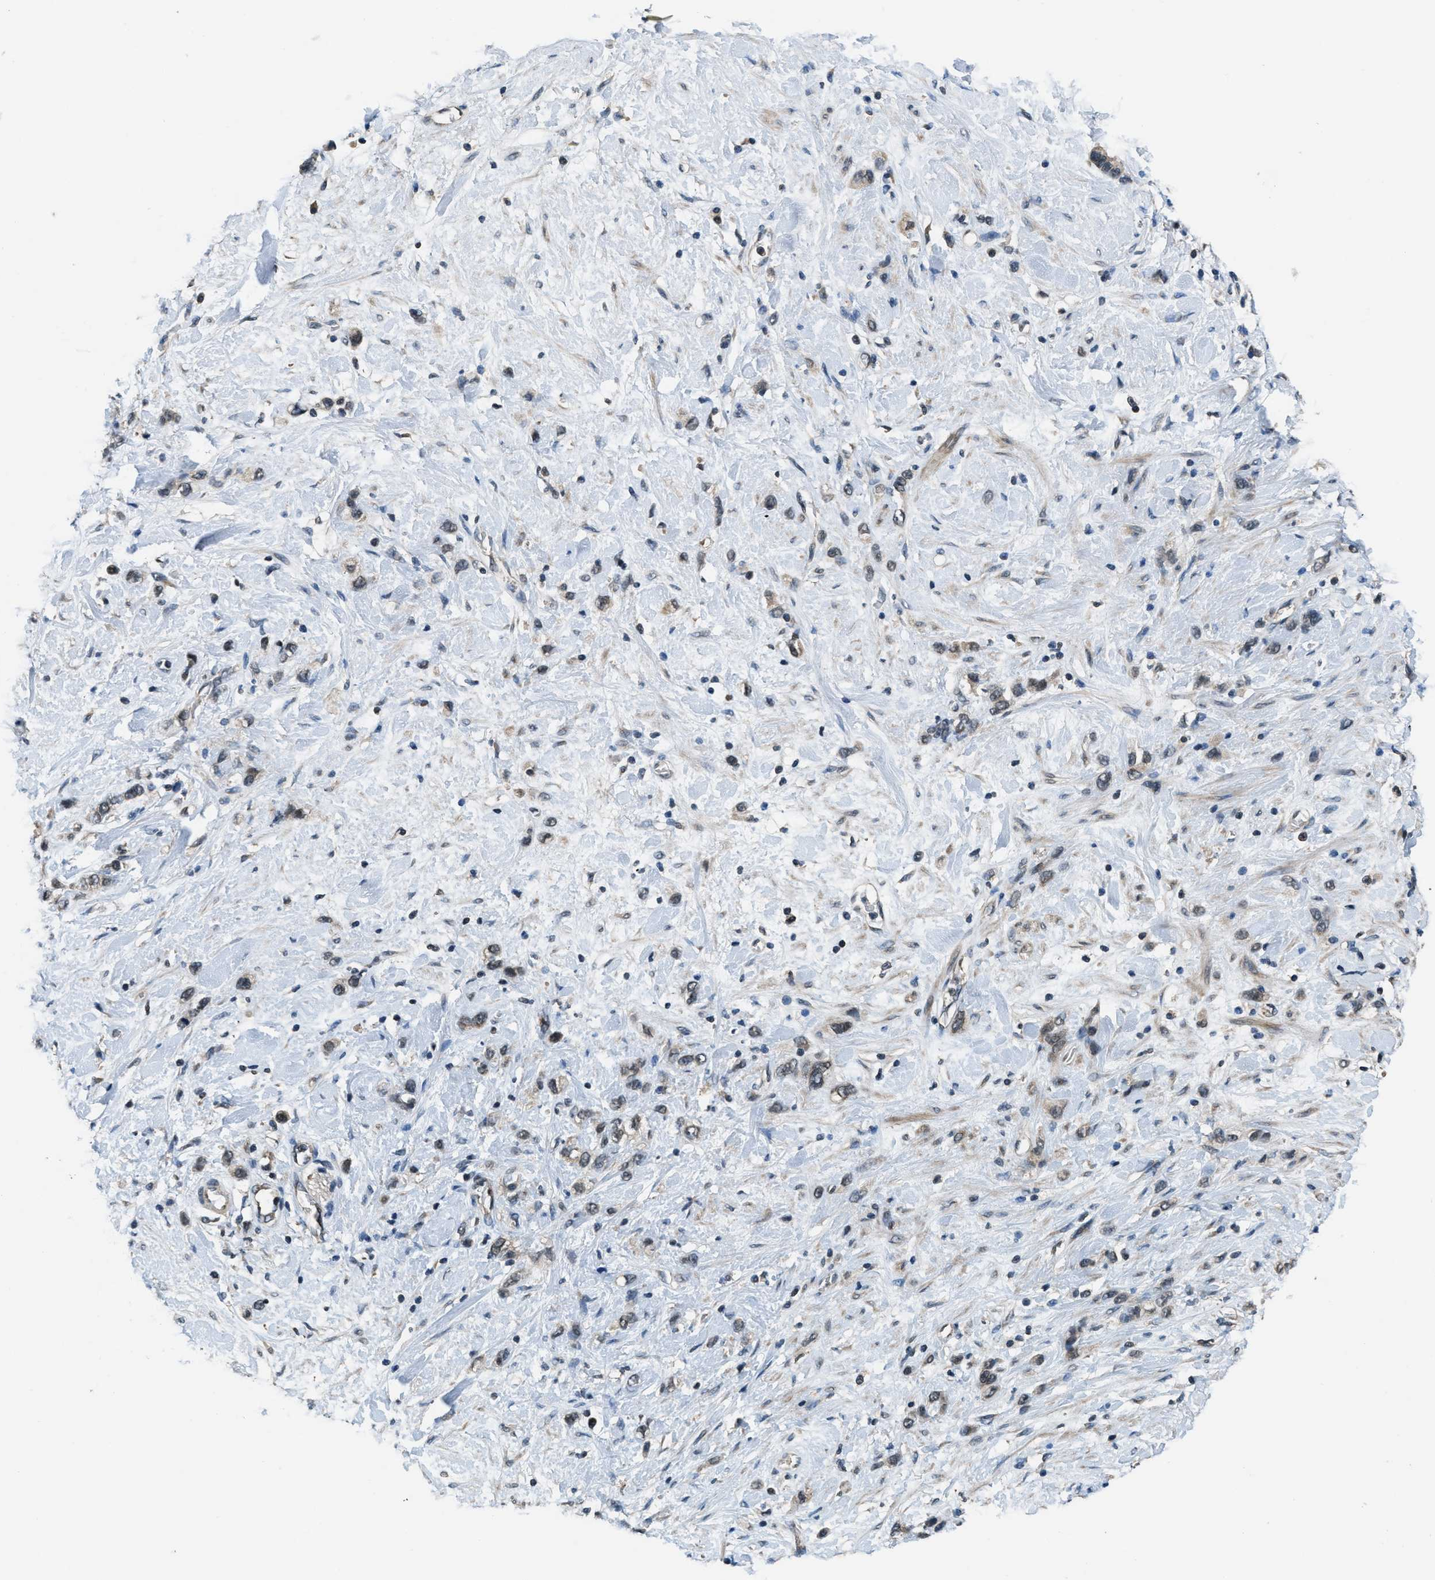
{"staining": {"intensity": "weak", "quantity": "25%-75%", "location": "cytoplasmic/membranous,nuclear"}, "tissue": "stomach cancer", "cell_type": "Tumor cells", "image_type": "cancer", "snomed": [{"axis": "morphology", "description": "Adenocarcinoma, NOS"}, {"axis": "morphology", "description": "Adenocarcinoma, High grade"}, {"axis": "topography", "description": "Stomach, upper"}, {"axis": "topography", "description": "Stomach, lower"}], "caption": "Weak cytoplasmic/membranous and nuclear staining is present in approximately 25%-75% of tumor cells in stomach cancer.", "gene": "NAT1", "patient": {"sex": "female", "age": 65}}